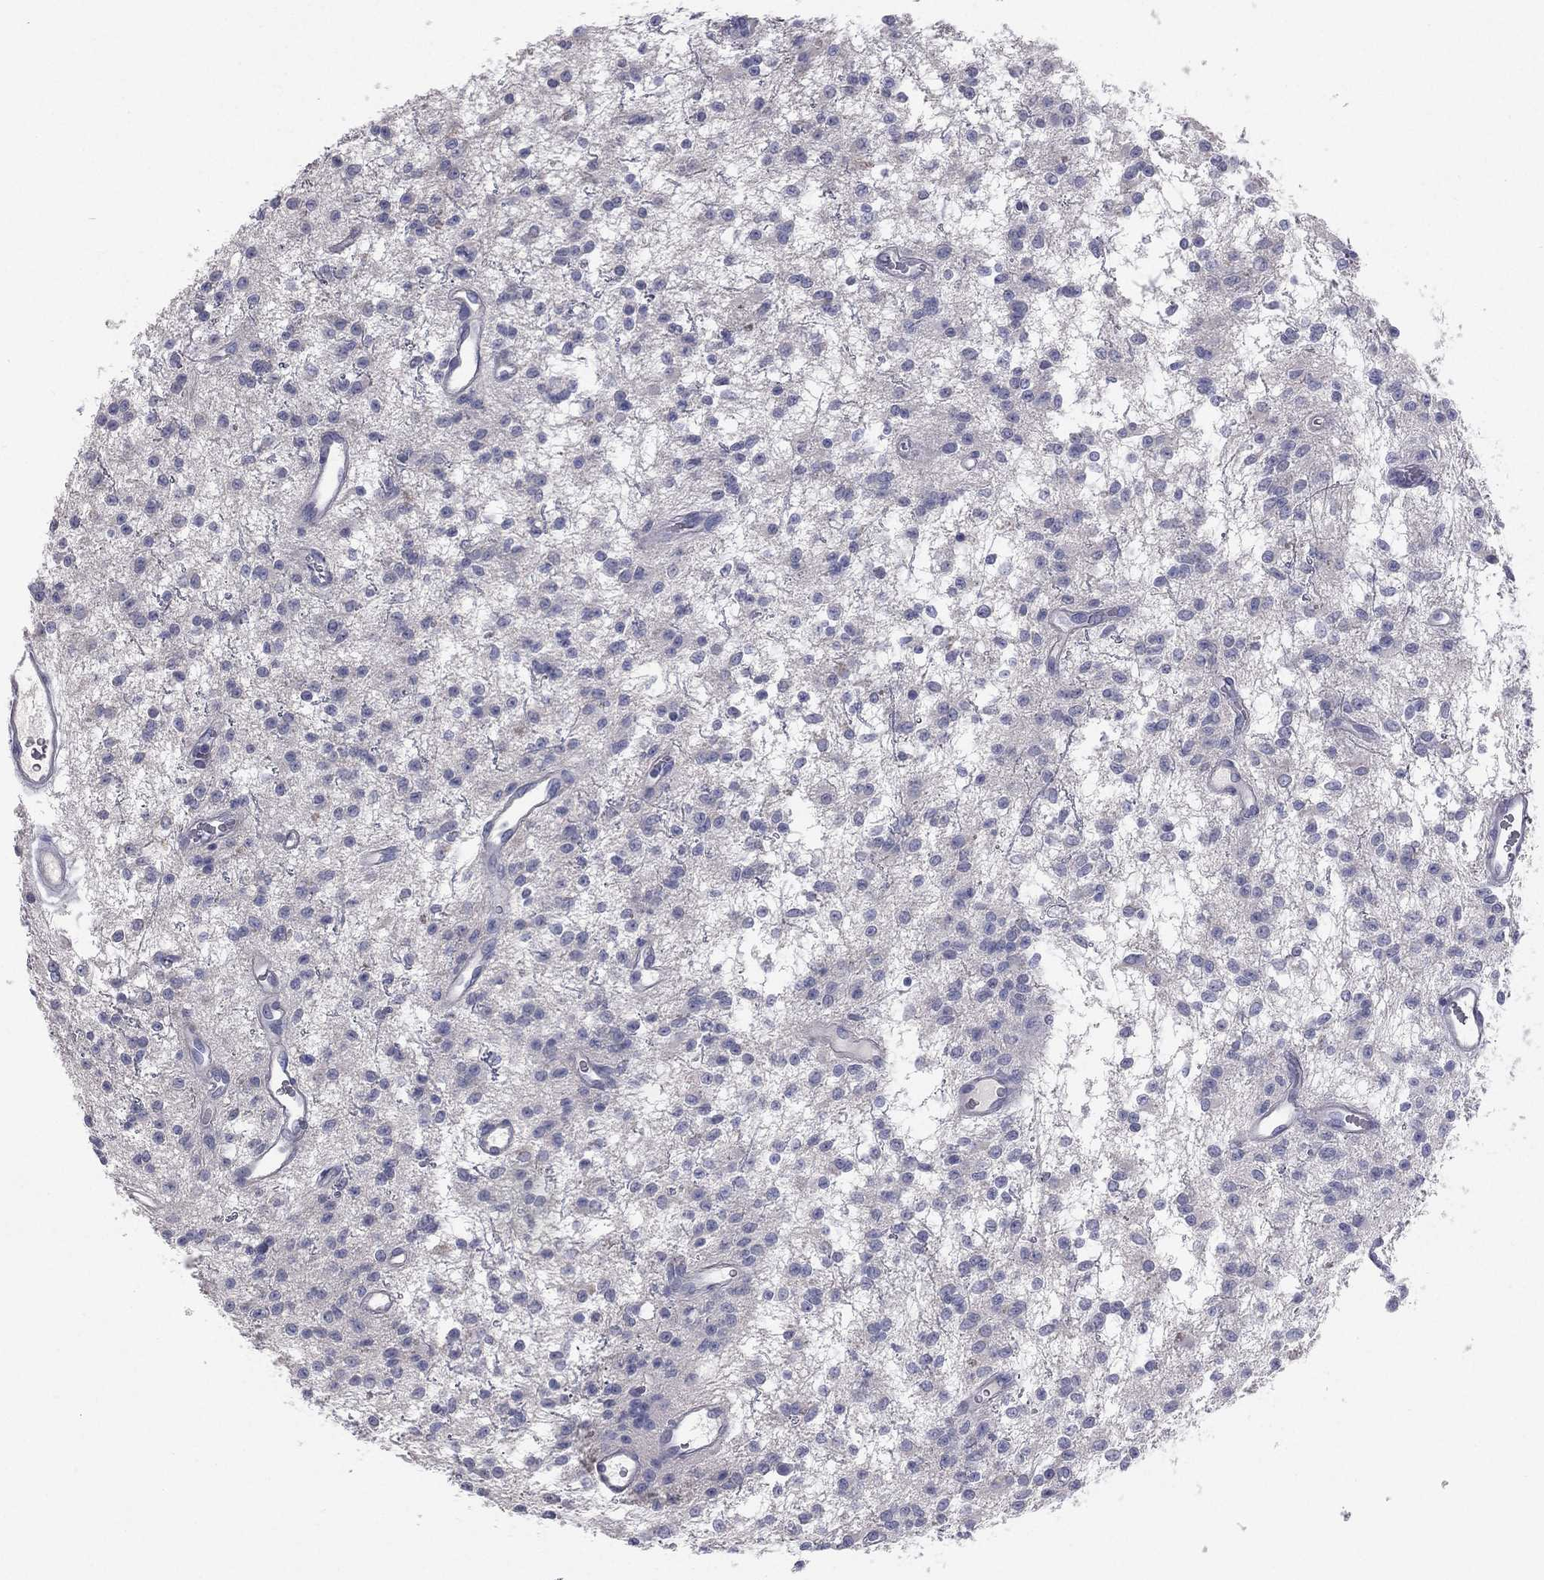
{"staining": {"intensity": "negative", "quantity": "none", "location": "none"}, "tissue": "glioma", "cell_type": "Tumor cells", "image_type": "cancer", "snomed": [{"axis": "morphology", "description": "Glioma, malignant, Low grade"}, {"axis": "topography", "description": "Brain"}], "caption": "An immunohistochemistry photomicrograph of glioma is shown. There is no staining in tumor cells of glioma. (IHC, brightfield microscopy, high magnification).", "gene": "STK31", "patient": {"sex": "female", "age": 45}}